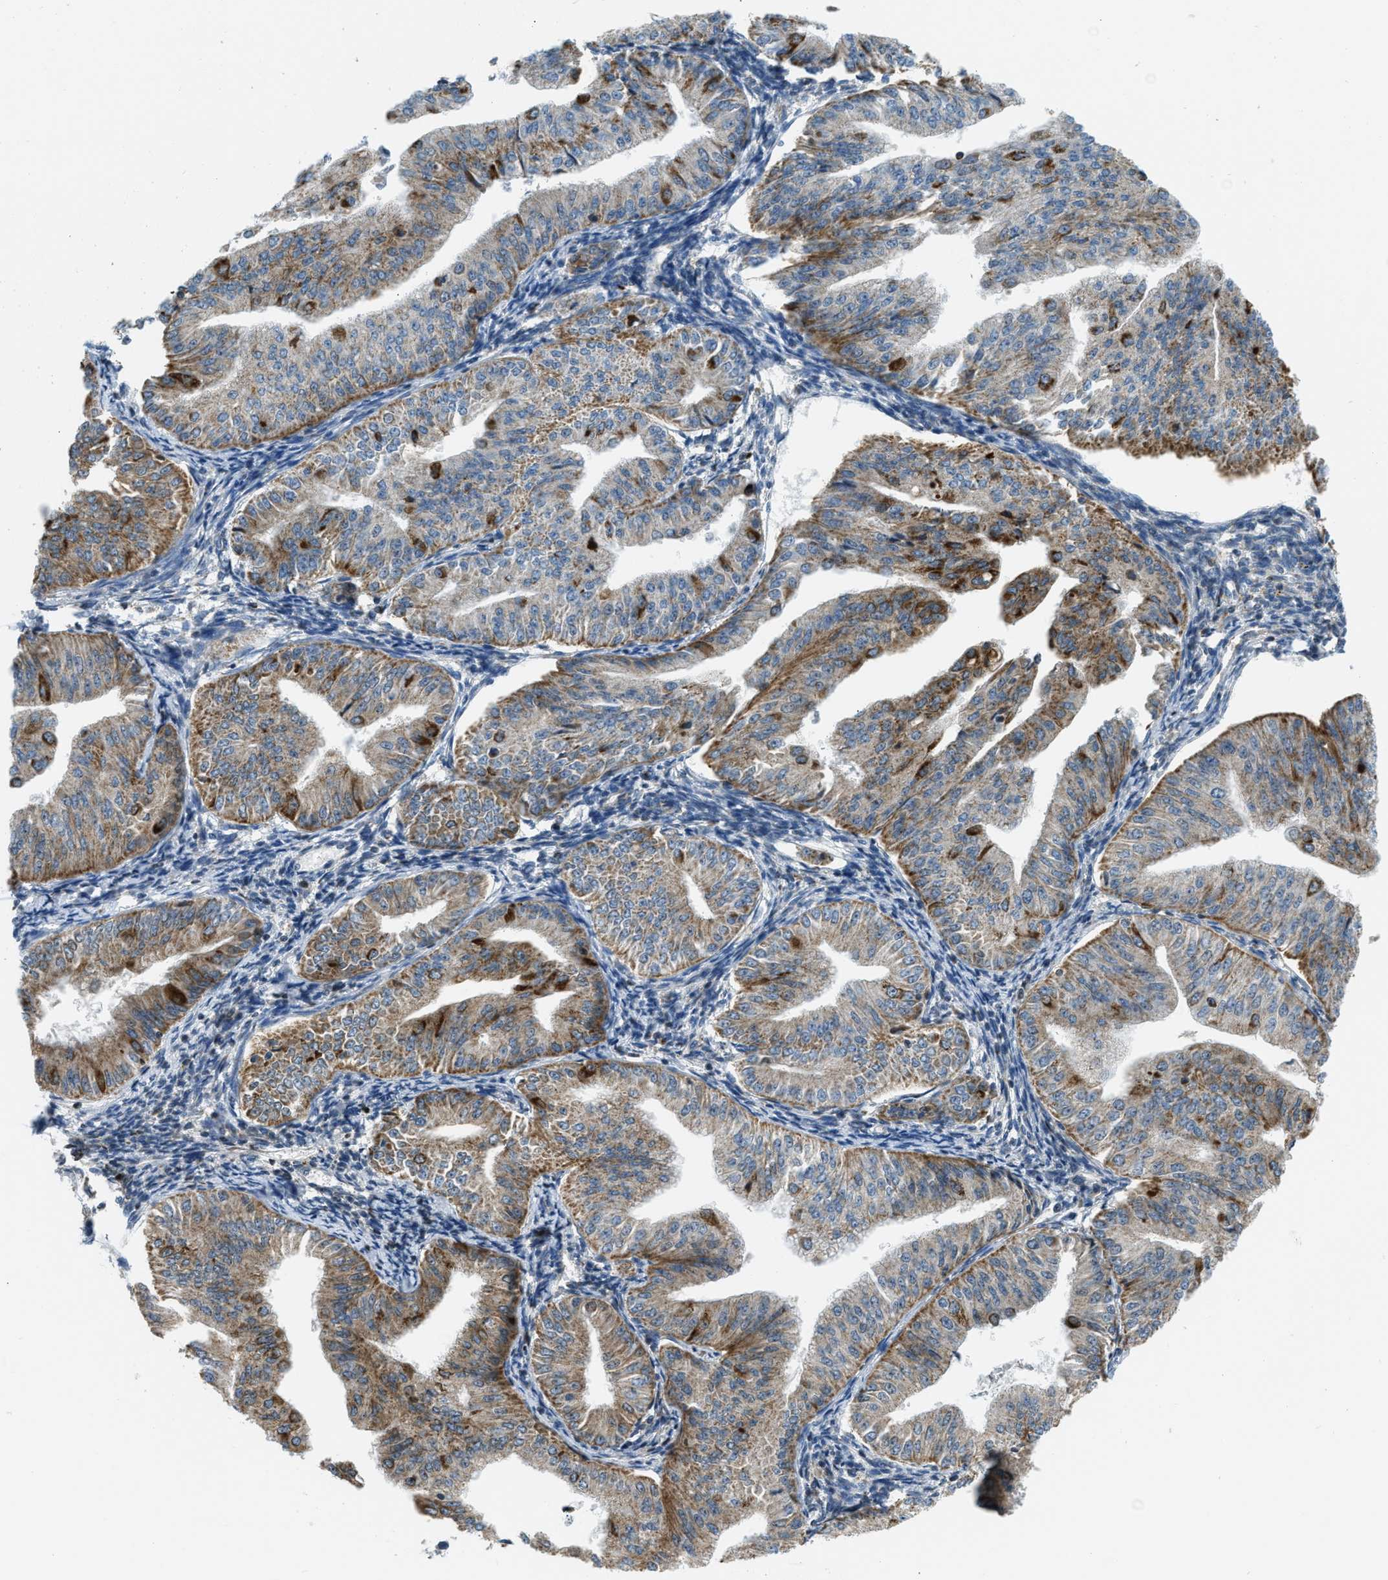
{"staining": {"intensity": "moderate", "quantity": ">75%", "location": "cytoplasmic/membranous"}, "tissue": "endometrial cancer", "cell_type": "Tumor cells", "image_type": "cancer", "snomed": [{"axis": "morphology", "description": "Normal tissue, NOS"}, {"axis": "morphology", "description": "Adenocarcinoma, NOS"}, {"axis": "topography", "description": "Endometrium"}], "caption": "Protein expression analysis of human adenocarcinoma (endometrial) reveals moderate cytoplasmic/membranous expression in about >75% of tumor cells.", "gene": "ACADVL", "patient": {"sex": "female", "age": 53}}